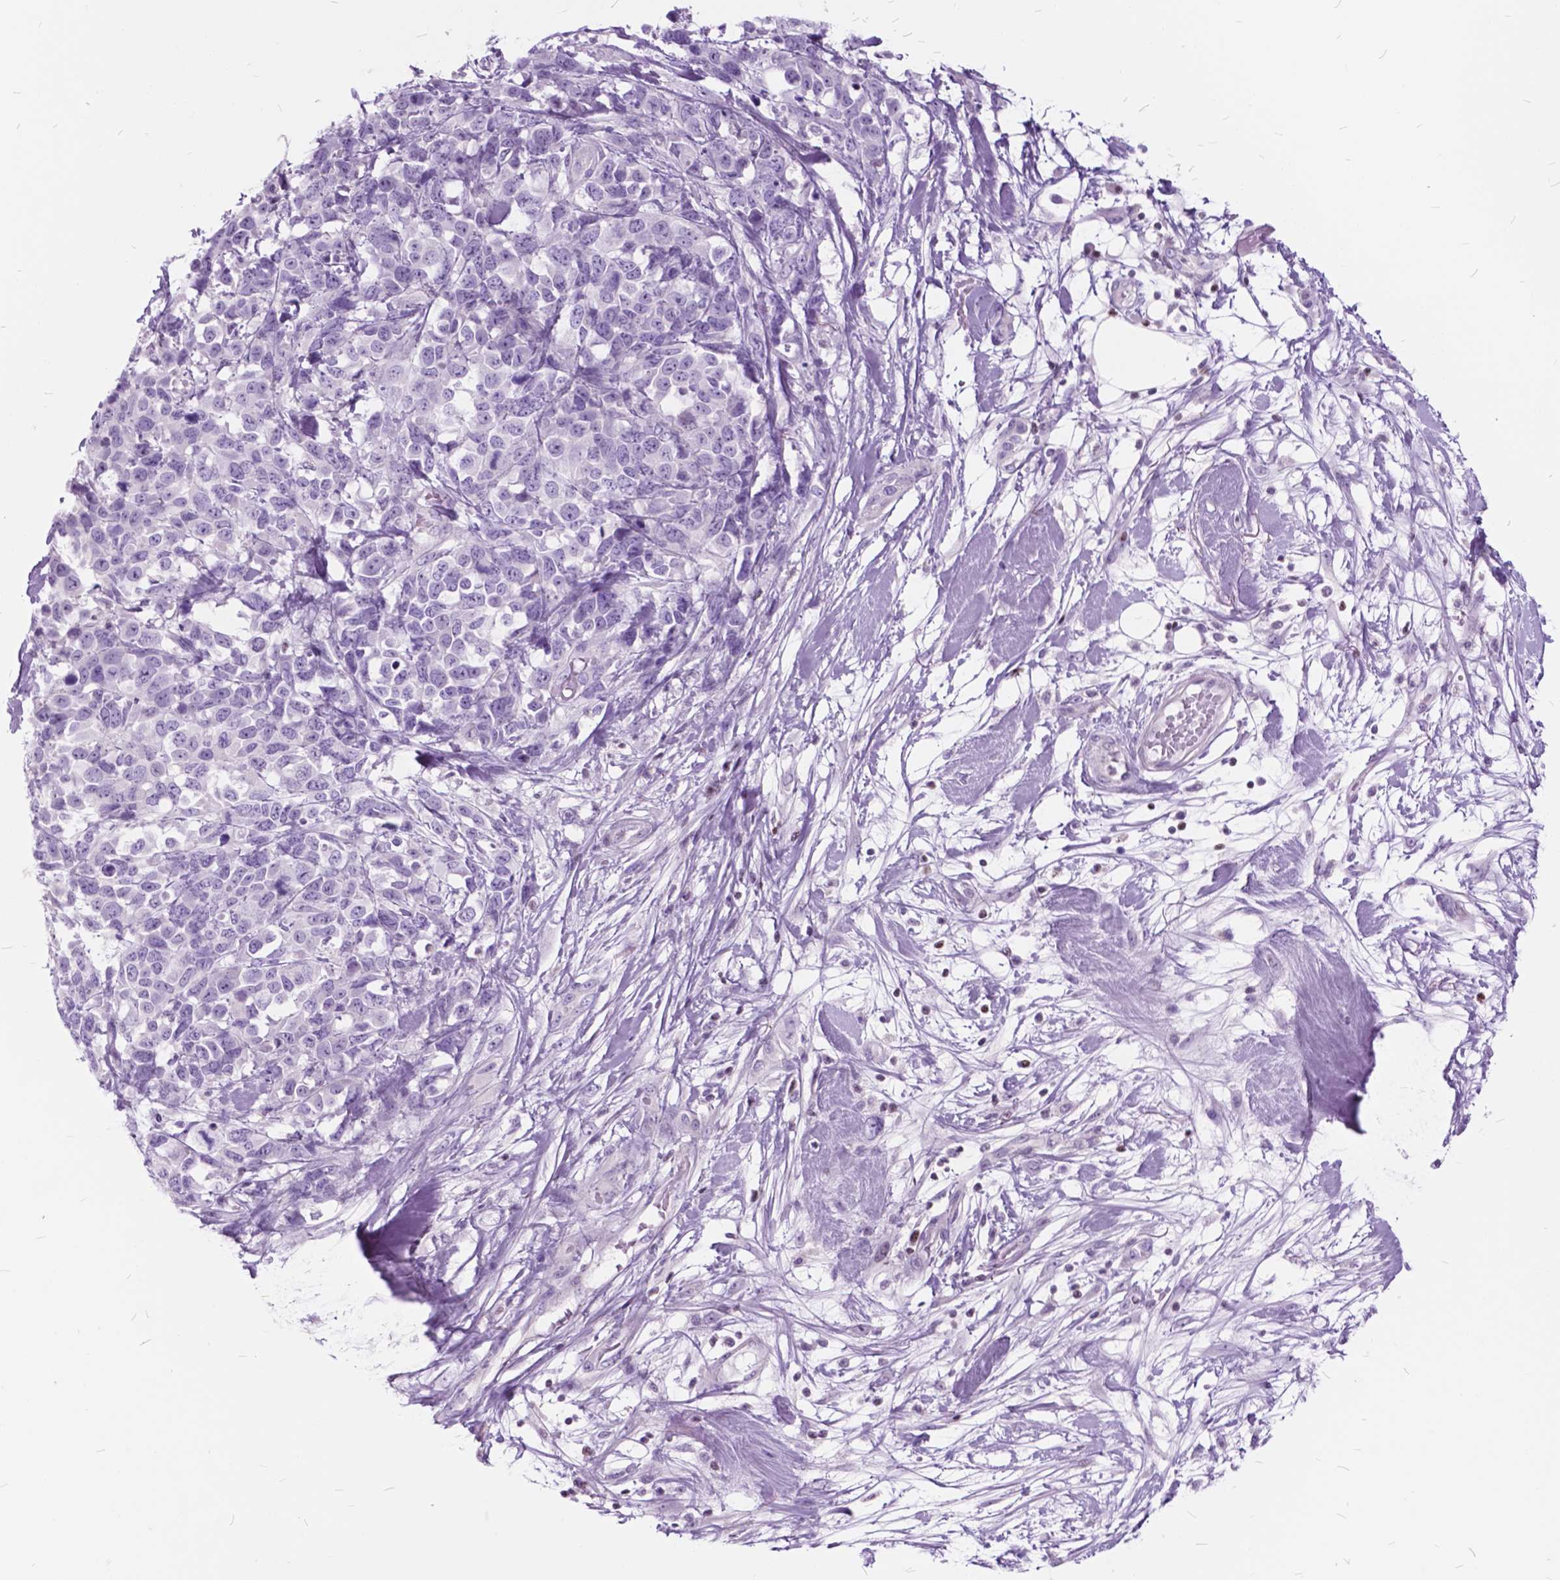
{"staining": {"intensity": "negative", "quantity": "none", "location": "none"}, "tissue": "melanoma", "cell_type": "Tumor cells", "image_type": "cancer", "snomed": [{"axis": "morphology", "description": "Malignant melanoma, Metastatic site"}, {"axis": "topography", "description": "Skin"}], "caption": "This is a image of immunohistochemistry staining of melanoma, which shows no staining in tumor cells.", "gene": "SP140", "patient": {"sex": "male", "age": 84}}